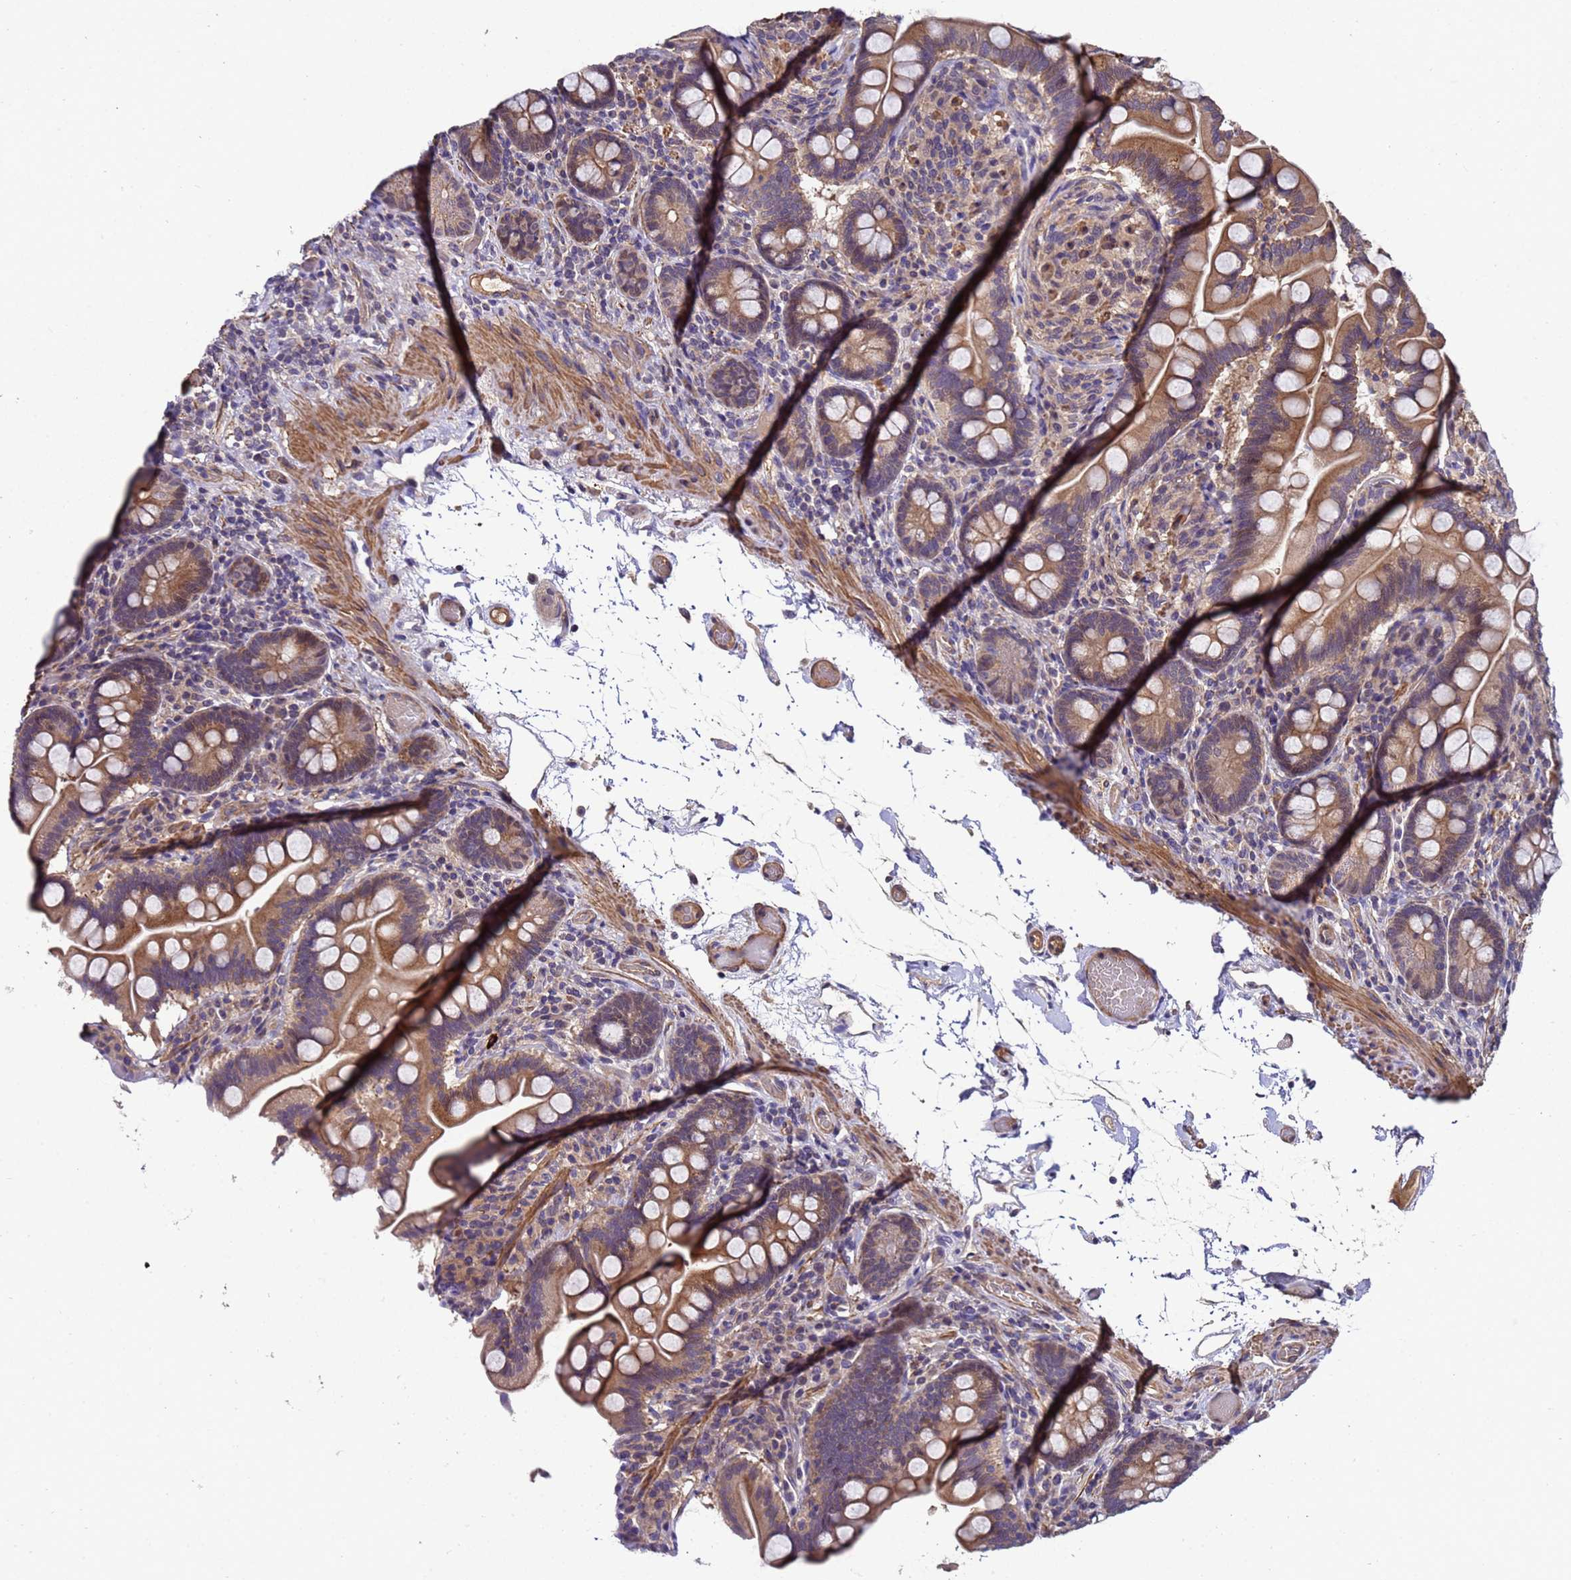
{"staining": {"intensity": "moderate", "quantity": ">75%", "location": "cytoplasmic/membranous"}, "tissue": "small intestine", "cell_type": "Glandular cells", "image_type": "normal", "snomed": [{"axis": "morphology", "description": "Normal tissue, NOS"}, {"axis": "topography", "description": "Small intestine"}], "caption": "DAB (3,3'-diaminobenzidine) immunohistochemical staining of normal human small intestine exhibits moderate cytoplasmic/membranous protein expression in approximately >75% of glandular cells. The protein of interest is stained brown, and the nuclei are stained in blue (DAB (3,3'-diaminobenzidine) IHC with brightfield microscopy, high magnification).", "gene": "GSTCD", "patient": {"sex": "female", "age": 64}}